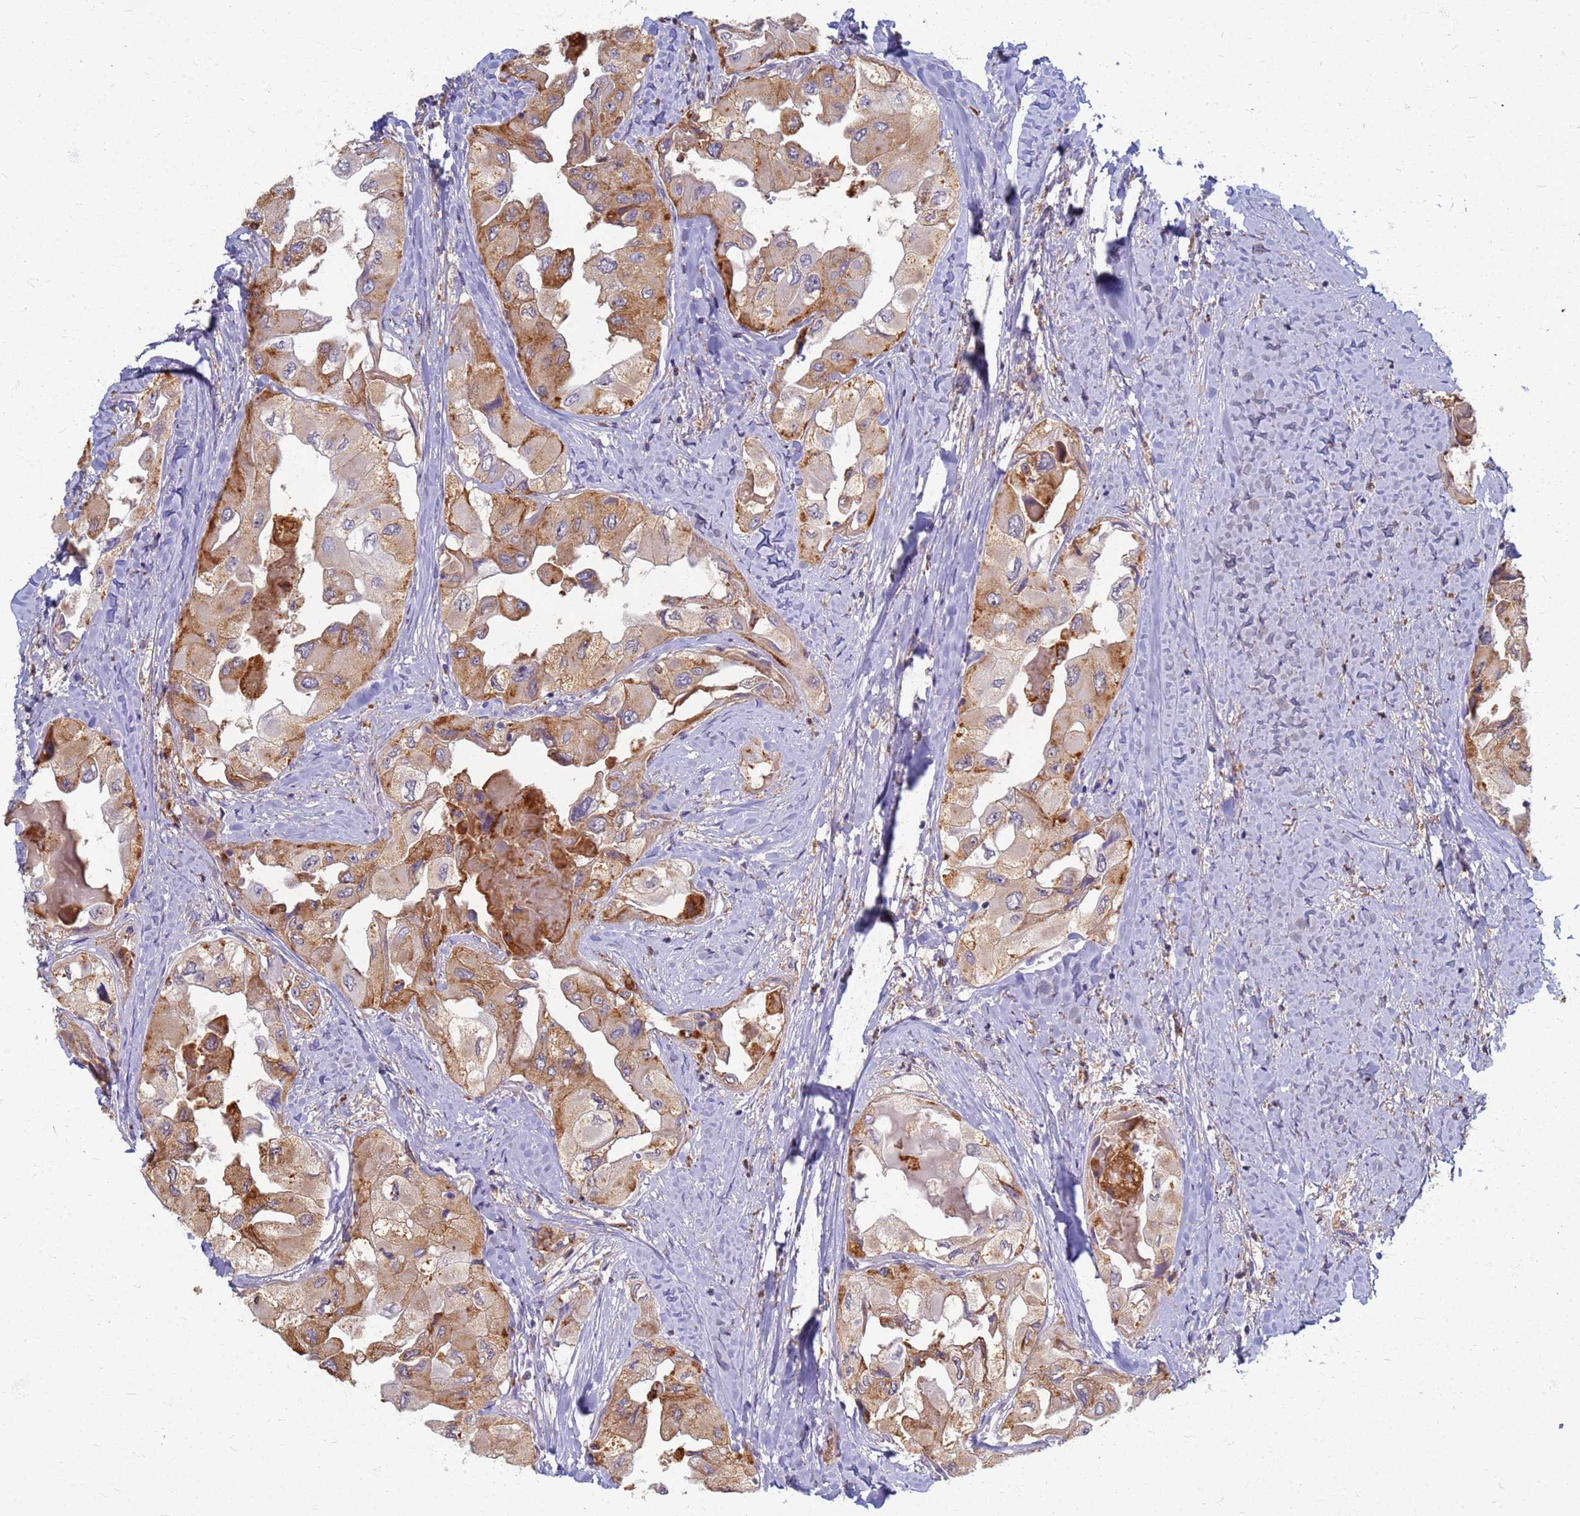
{"staining": {"intensity": "moderate", "quantity": ">75%", "location": "cytoplasmic/membranous"}, "tissue": "thyroid cancer", "cell_type": "Tumor cells", "image_type": "cancer", "snomed": [{"axis": "morphology", "description": "Normal tissue, NOS"}, {"axis": "morphology", "description": "Papillary adenocarcinoma, NOS"}, {"axis": "topography", "description": "Thyroid gland"}], "caption": "Protein staining of thyroid papillary adenocarcinoma tissue exhibits moderate cytoplasmic/membranous staining in about >75% of tumor cells.", "gene": "ATP6V1E1", "patient": {"sex": "female", "age": 59}}